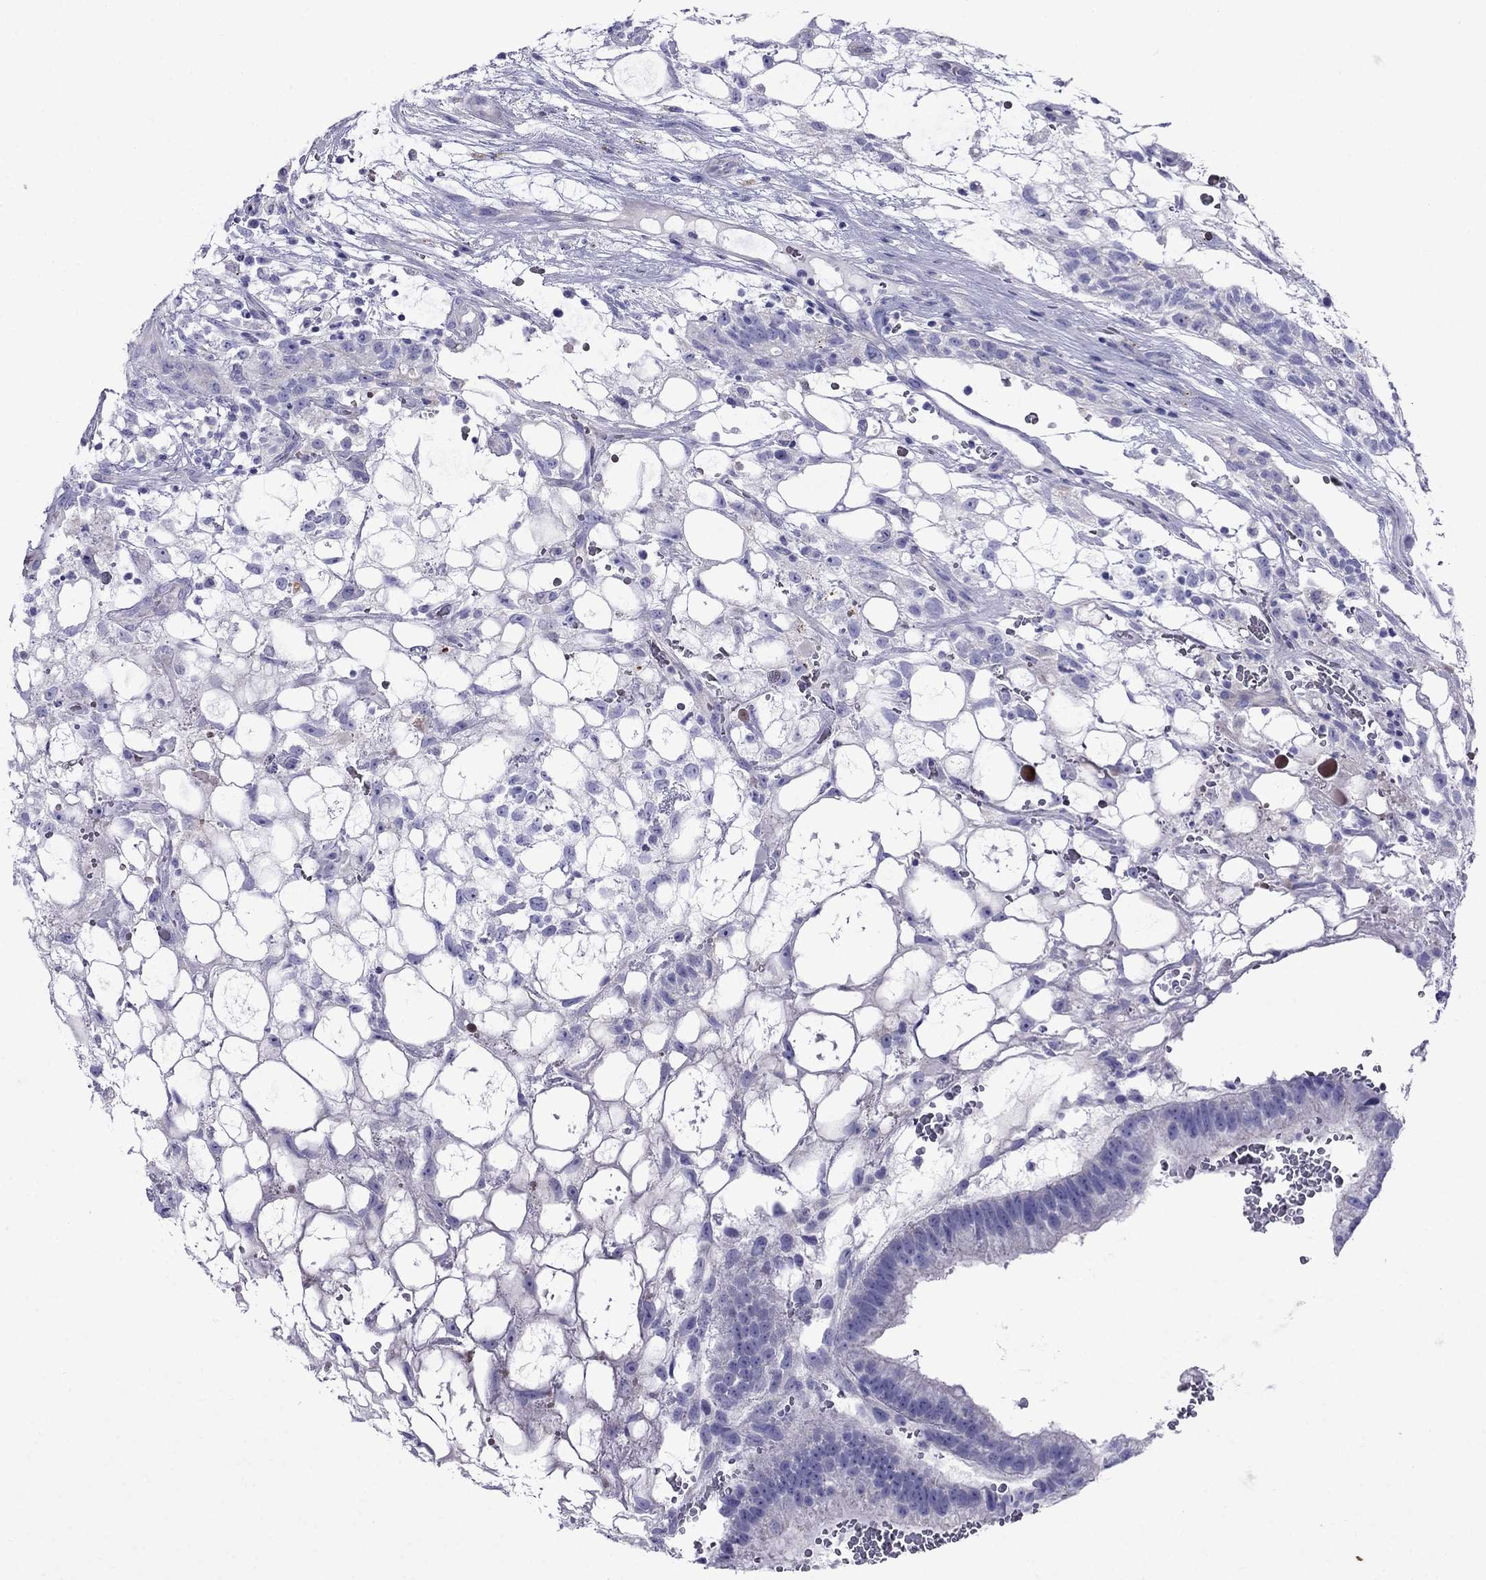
{"staining": {"intensity": "negative", "quantity": "none", "location": "none"}, "tissue": "testis cancer", "cell_type": "Tumor cells", "image_type": "cancer", "snomed": [{"axis": "morphology", "description": "Normal tissue, NOS"}, {"axis": "morphology", "description": "Carcinoma, Embryonal, NOS"}, {"axis": "topography", "description": "Testis"}, {"axis": "topography", "description": "Epididymis"}], "caption": "DAB (3,3'-diaminobenzidine) immunohistochemical staining of human testis cancer displays no significant positivity in tumor cells. The staining was performed using DAB to visualize the protein expression in brown, while the nuclei were stained in blue with hematoxylin (Magnification: 20x).", "gene": "TDRD1", "patient": {"sex": "male", "age": 32}}